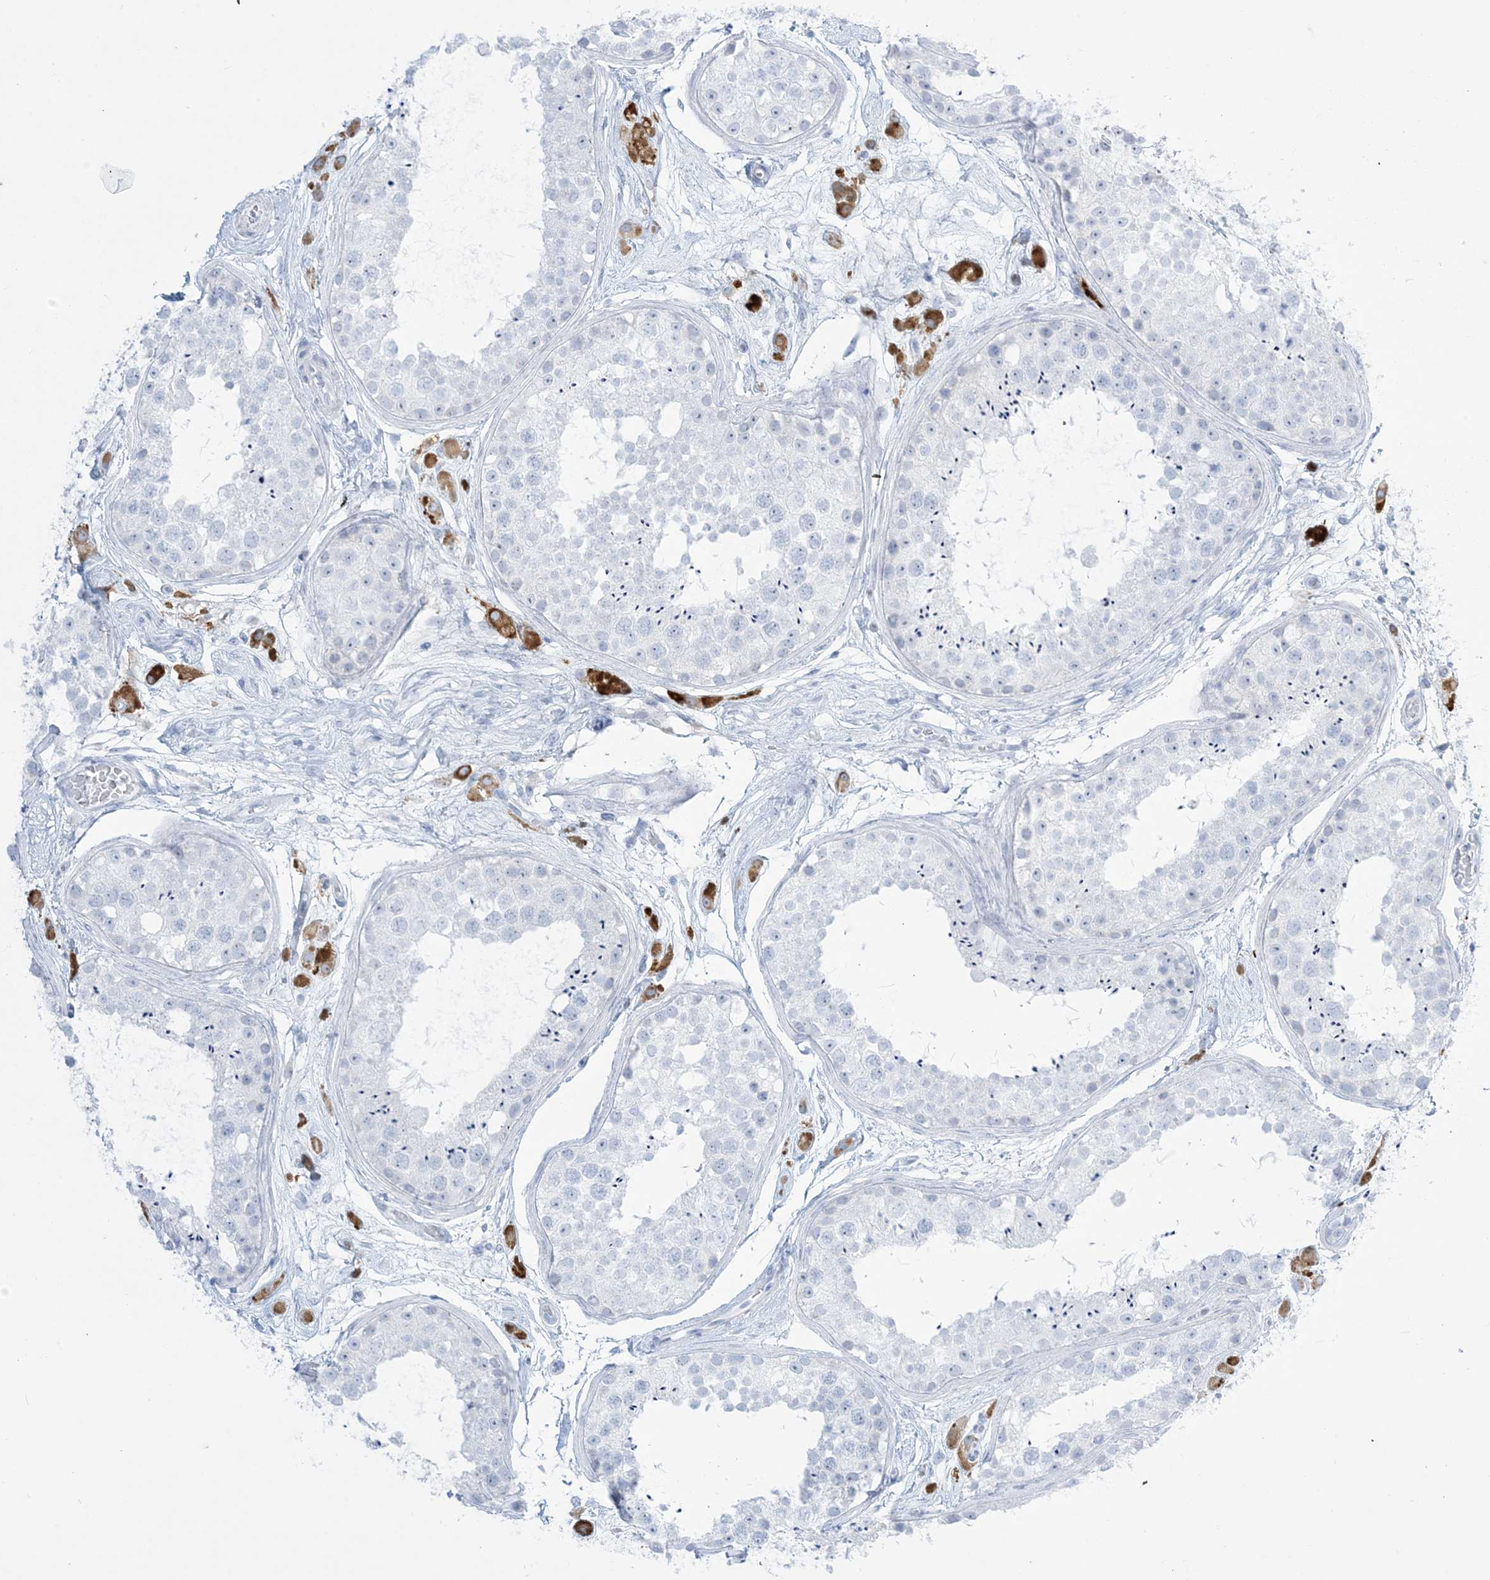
{"staining": {"intensity": "negative", "quantity": "none", "location": "none"}, "tissue": "testis", "cell_type": "Cells in seminiferous ducts", "image_type": "normal", "snomed": [{"axis": "morphology", "description": "Normal tissue, NOS"}, {"axis": "topography", "description": "Testis"}], "caption": "Testis was stained to show a protein in brown. There is no significant positivity in cells in seminiferous ducts. The staining is performed using DAB brown chromogen with nuclei counter-stained in using hematoxylin.", "gene": "AGXT", "patient": {"sex": "male", "age": 25}}